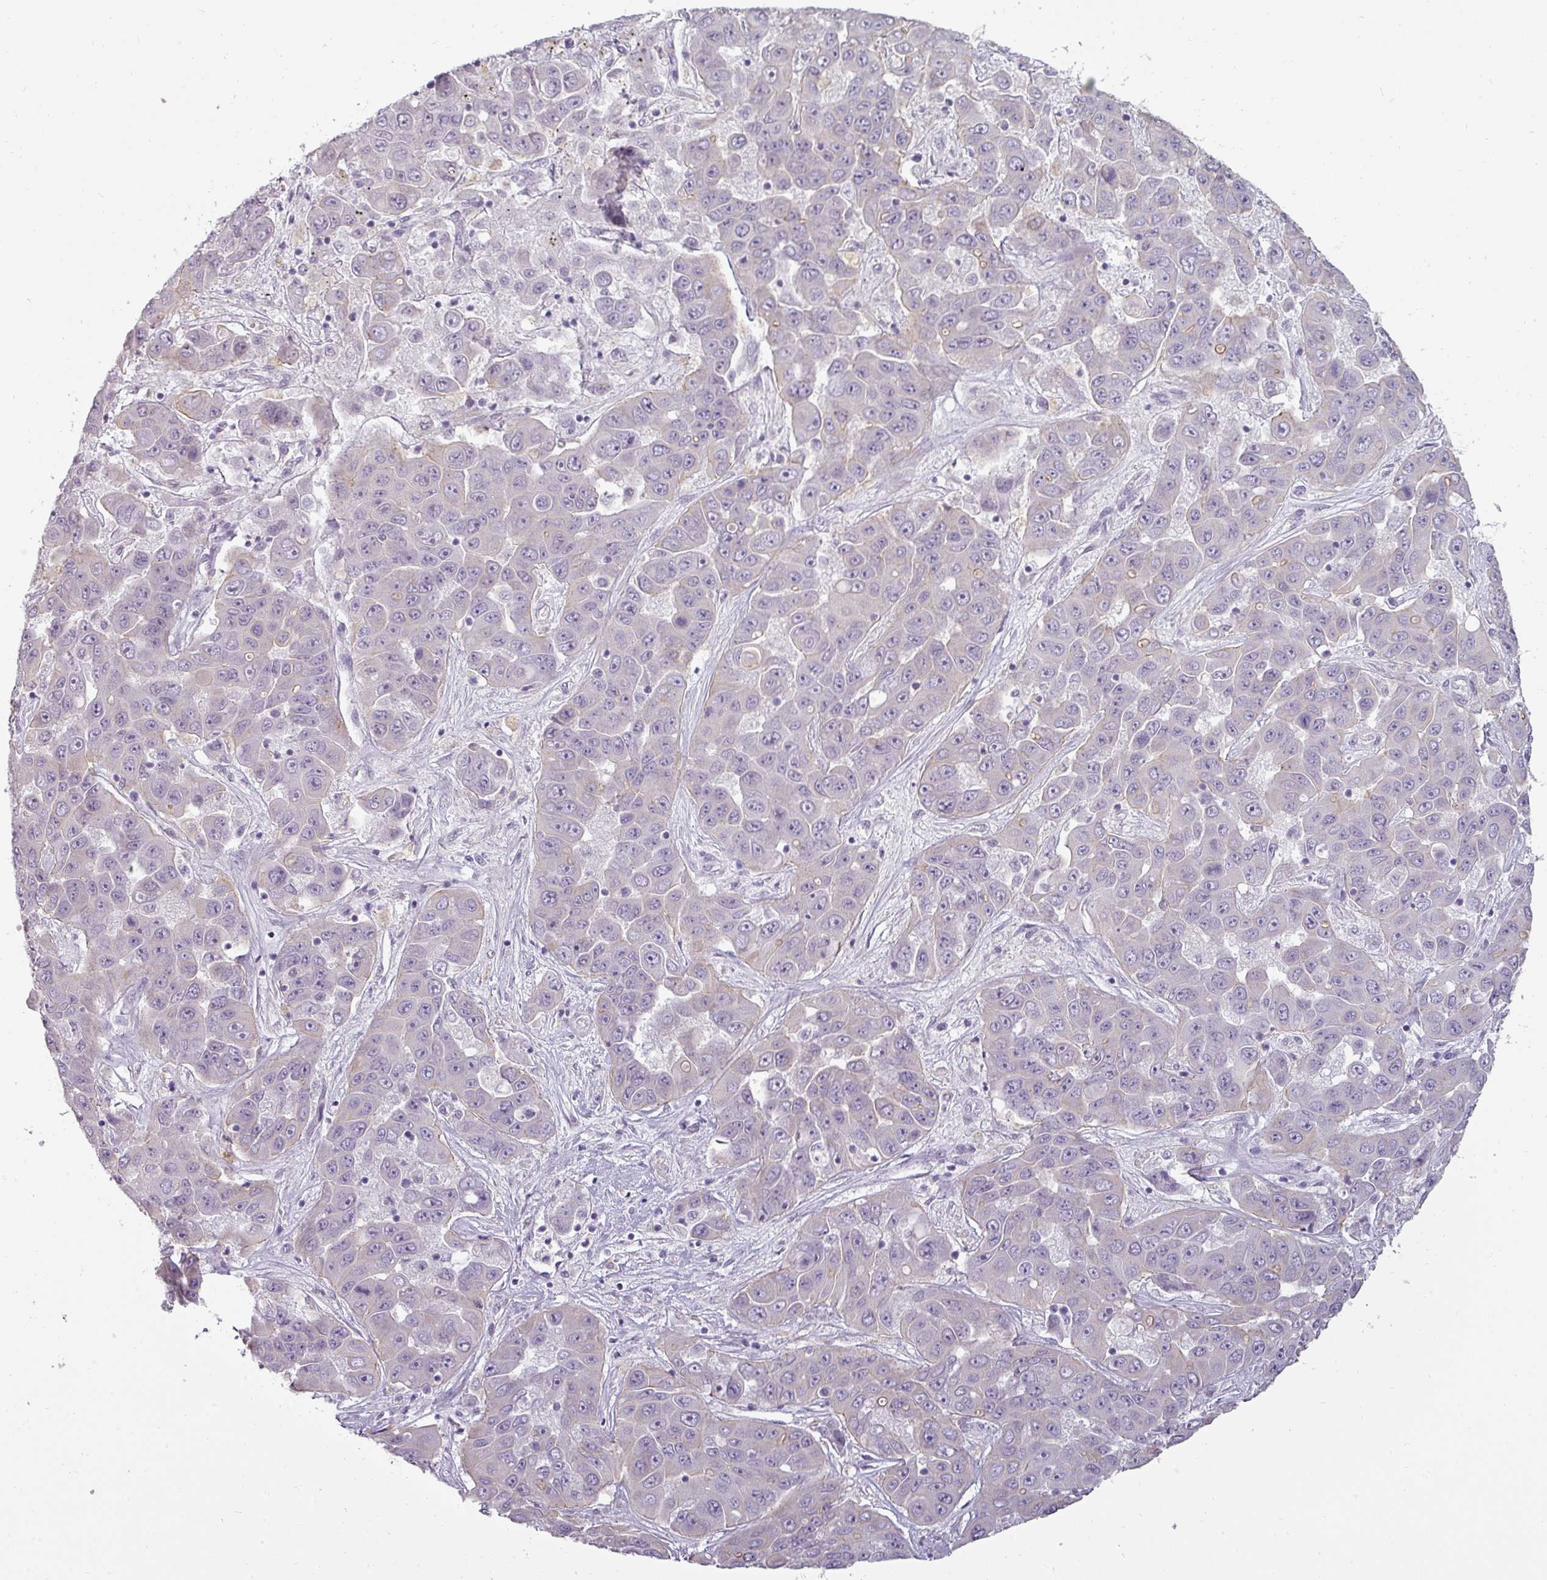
{"staining": {"intensity": "negative", "quantity": "none", "location": "none"}, "tissue": "liver cancer", "cell_type": "Tumor cells", "image_type": "cancer", "snomed": [{"axis": "morphology", "description": "Cholangiocarcinoma"}, {"axis": "topography", "description": "Liver"}], "caption": "Immunohistochemistry of liver cholangiocarcinoma exhibits no staining in tumor cells.", "gene": "ASB1", "patient": {"sex": "female", "age": 52}}